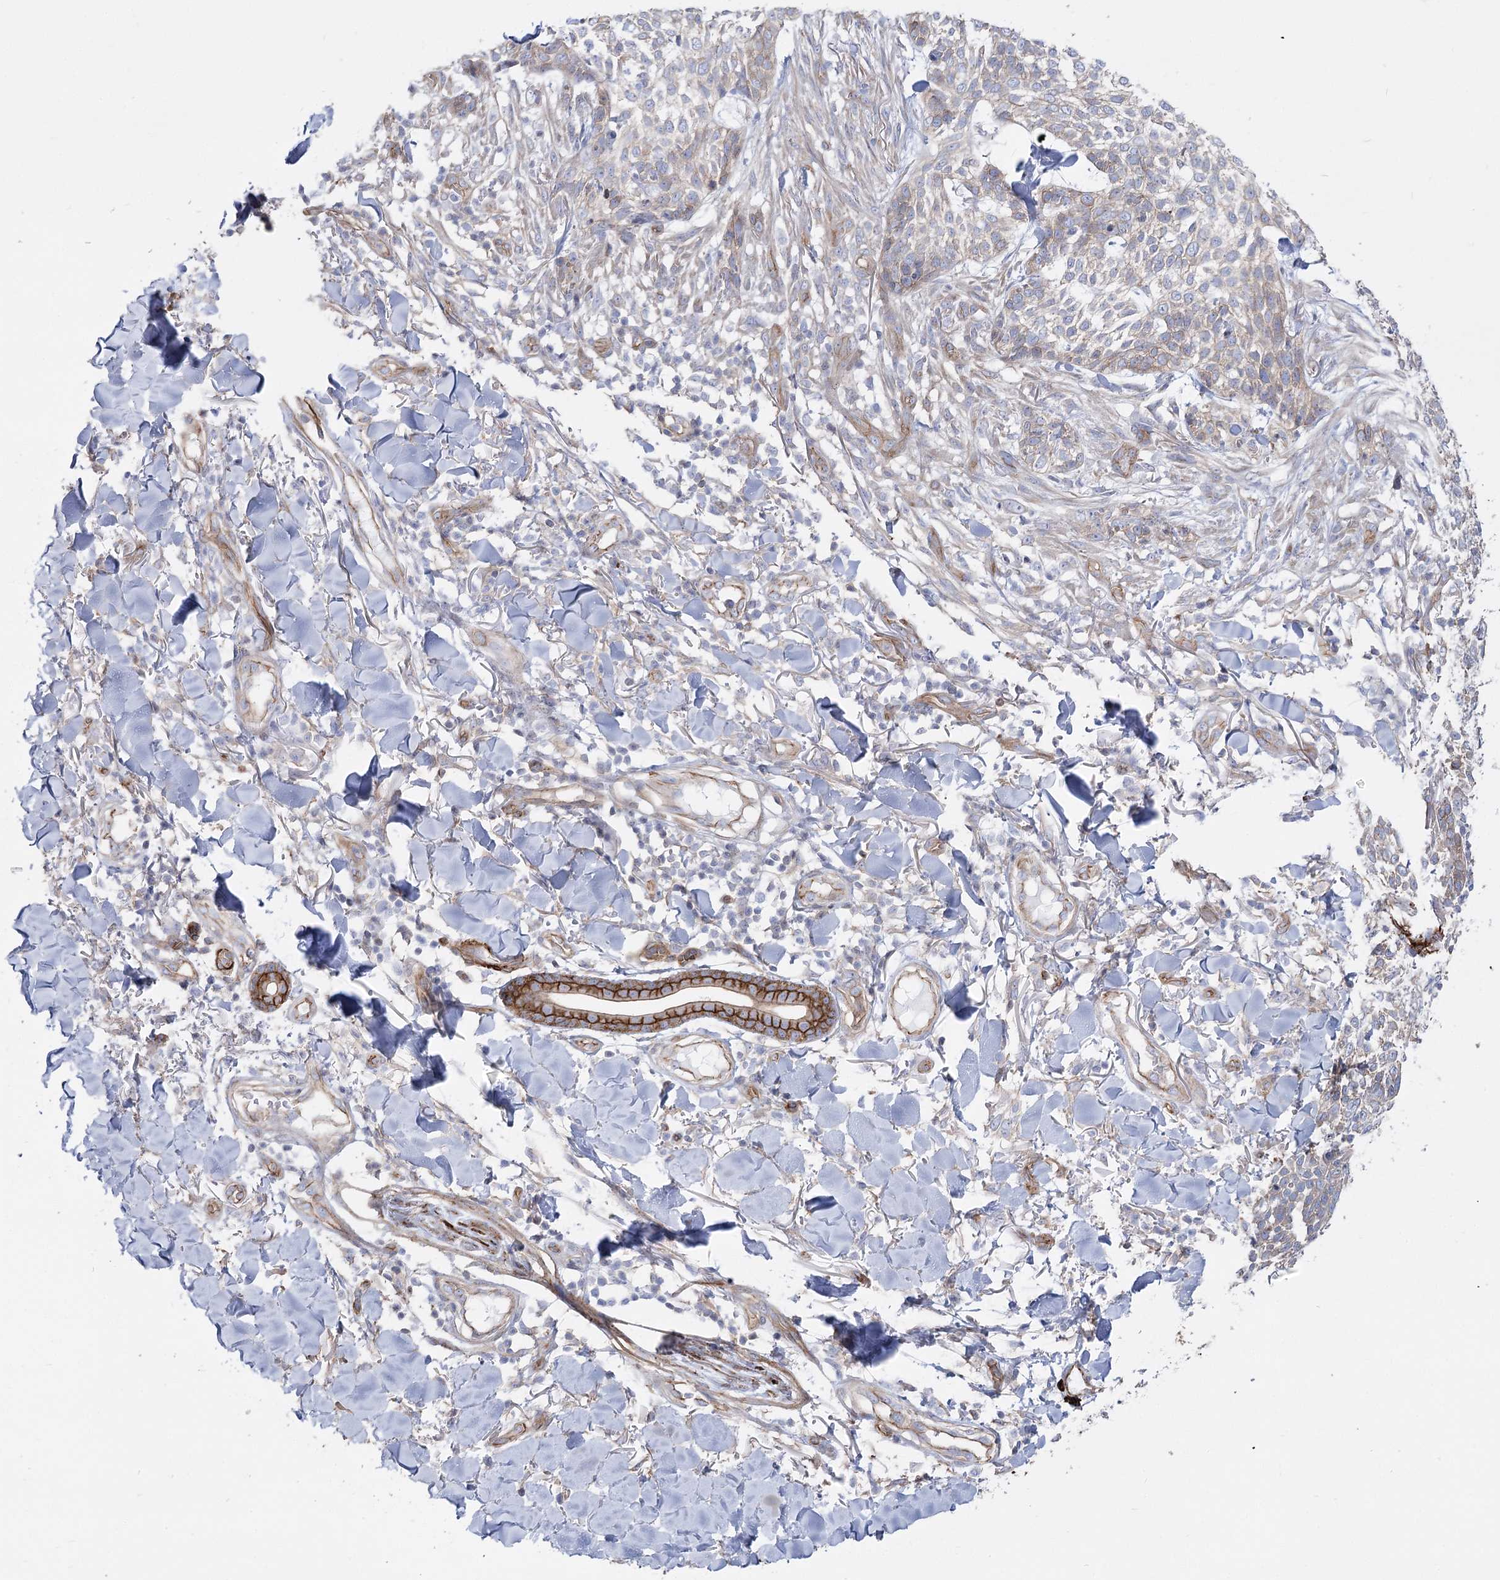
{"staining": {"intensity": "weak", "quantity": "<25%", "location": "cytoplasmic/membranous"}, "tissue": "skin cancer", "cell_type": "Tumor cells", "image_type": "cancer", "snomed": [{"axis": "morphology", "description": "Basal cell carcinoma"}, {"axis": "topography", "description": "Skin"}], "caption": "Micrograph shows no protein positivity in tumor cells of skin cancer (basal cell carcinoma) tissue.", "gene": "PLEKHA5", "patient": {"sex": "female", "age": 64}}